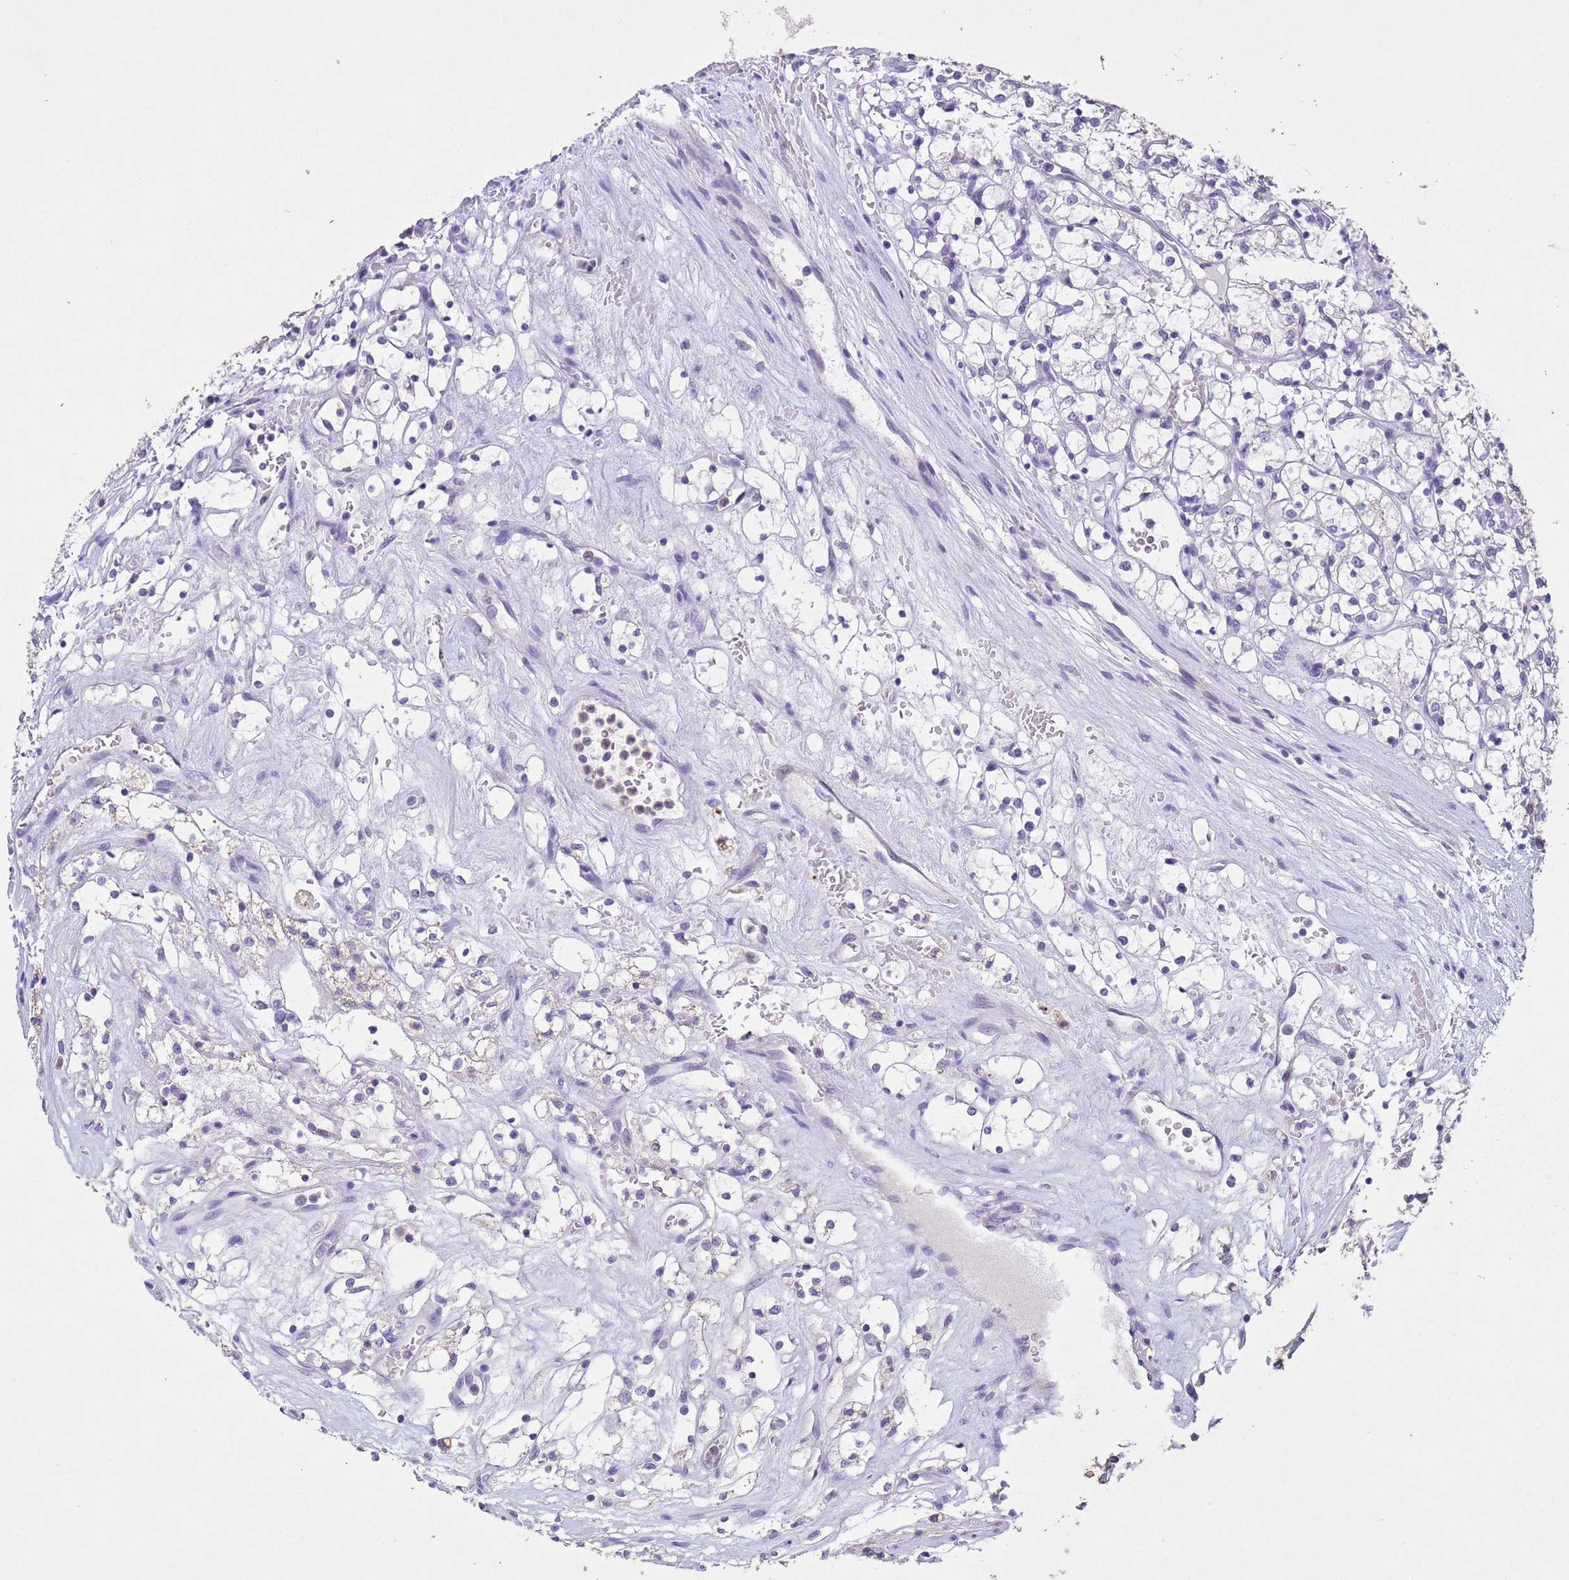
{"staining": {"intensity": "negative", "quantity": "none", "location": "none"}, "tissue": "renal cancer", "cell_type": "Tumor cells", "image_type": "cancer", "snomed": [{"axis": "morphology", "description": "Adenocarcinoma, NOS"}, {"axis": "topography", "description": "Kidney"}], "caption": "Tumor cells are negative for brown protein staining in renal adenocarcinoma.", "gene": "NLRP11", "patient": {"sex": "female", "age": 69}}